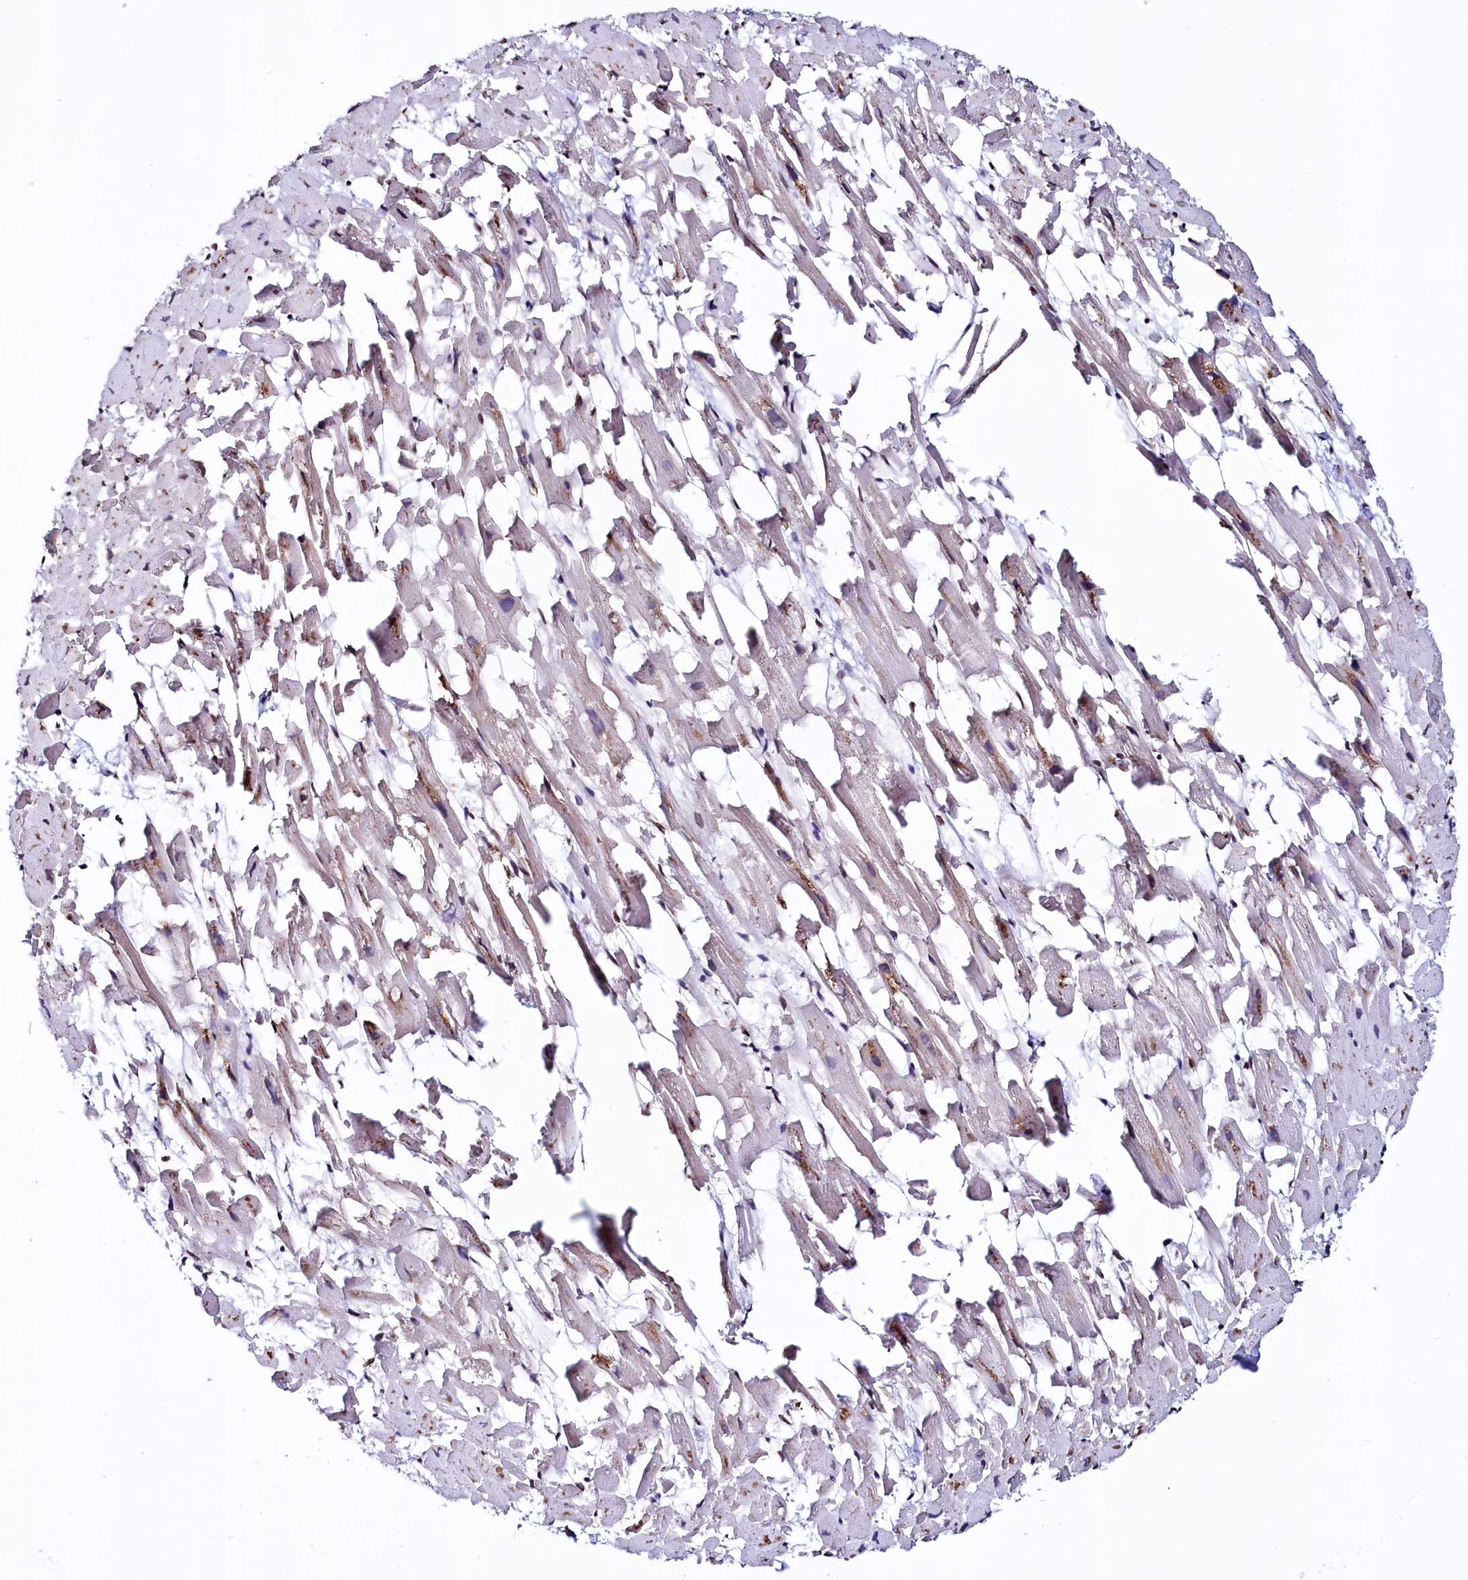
{"staining": {"intensity": "weak", "quantity": "25%-75%", "location": "cytoplasmic/membranous,nuclear"}, "tissue": "heart muscle", "cell_type": "Cardiomyocytes", "image_type": "normal", "snomed": [{"axis": "morphology", "description": "Normal tissue, NOS"}, {"axis": "topography", "description": "Heart"}], "caption": "IHC of unremarkable human heart muscle exhibits low levels of weak cytoplasmic/membranous,nuclear positivity in about 25%-75% of cardiomyocytes.", "gene": "HAND1", "patient": {"sex": "female", "age": 64}}